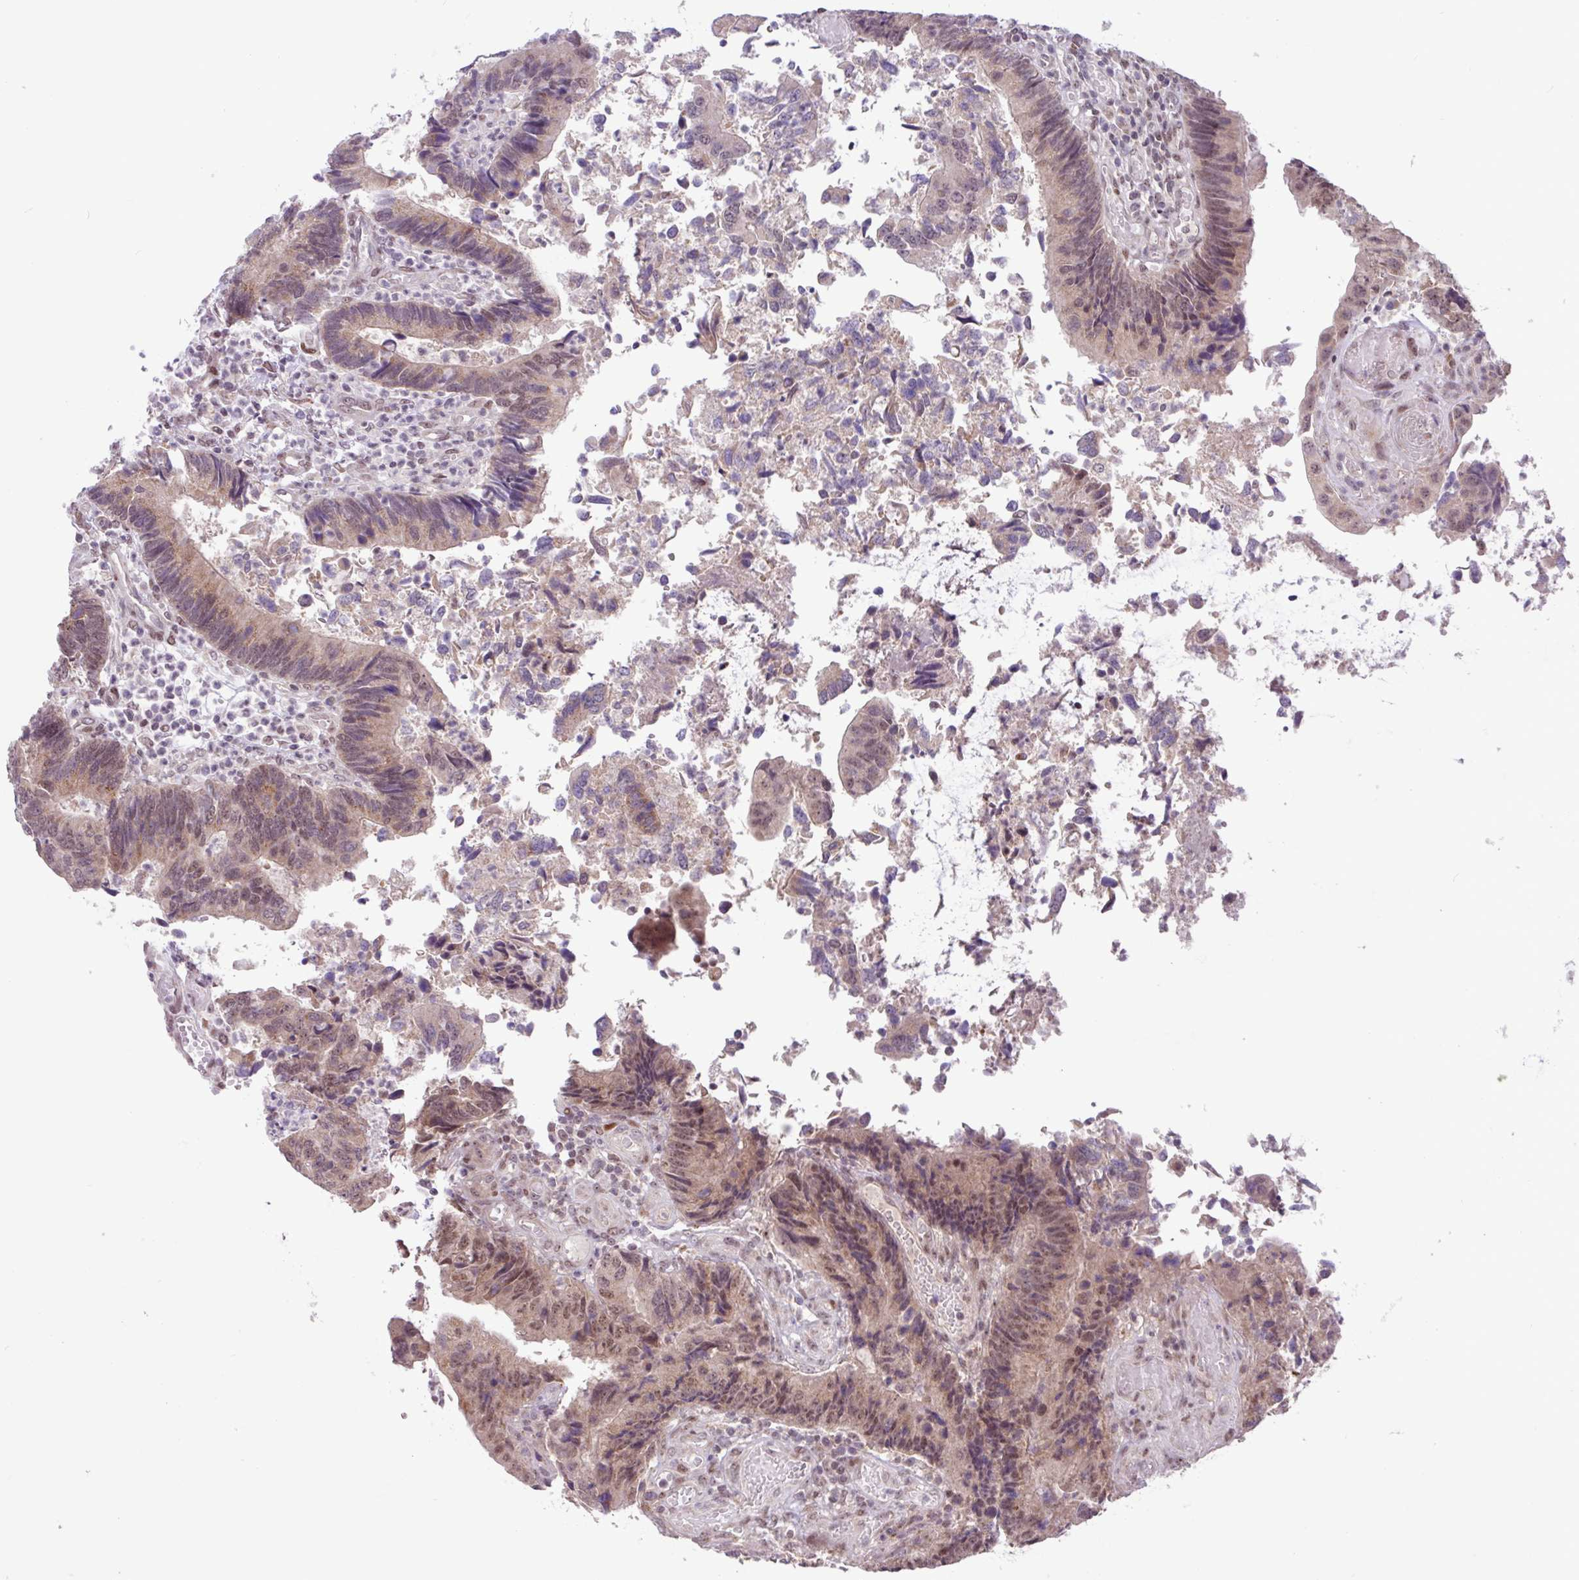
{"staining": {"intensity": "moderate", "quantity": "25%-75%", "location": "cytoplasmic/membranous,nuclear"}, "tissue": "colorectal cancer", "cell_type": "Tumor cells", "image_type": "cancer", "snomed": [{"axis": "morphology", "description": "Adenocarcinoma, NOS"}, {"axis": "topography", "description": "Colon"}], "caption": "Human colorectal adenocarcinoma stained for a protein (brown) exhibits moderate cytoplasmic/membranous and nuclear positive expression in approximately 25%-75% of tumor cells.", "gene": "BRD3", "patient": {"sex": "female", "age": 67}}